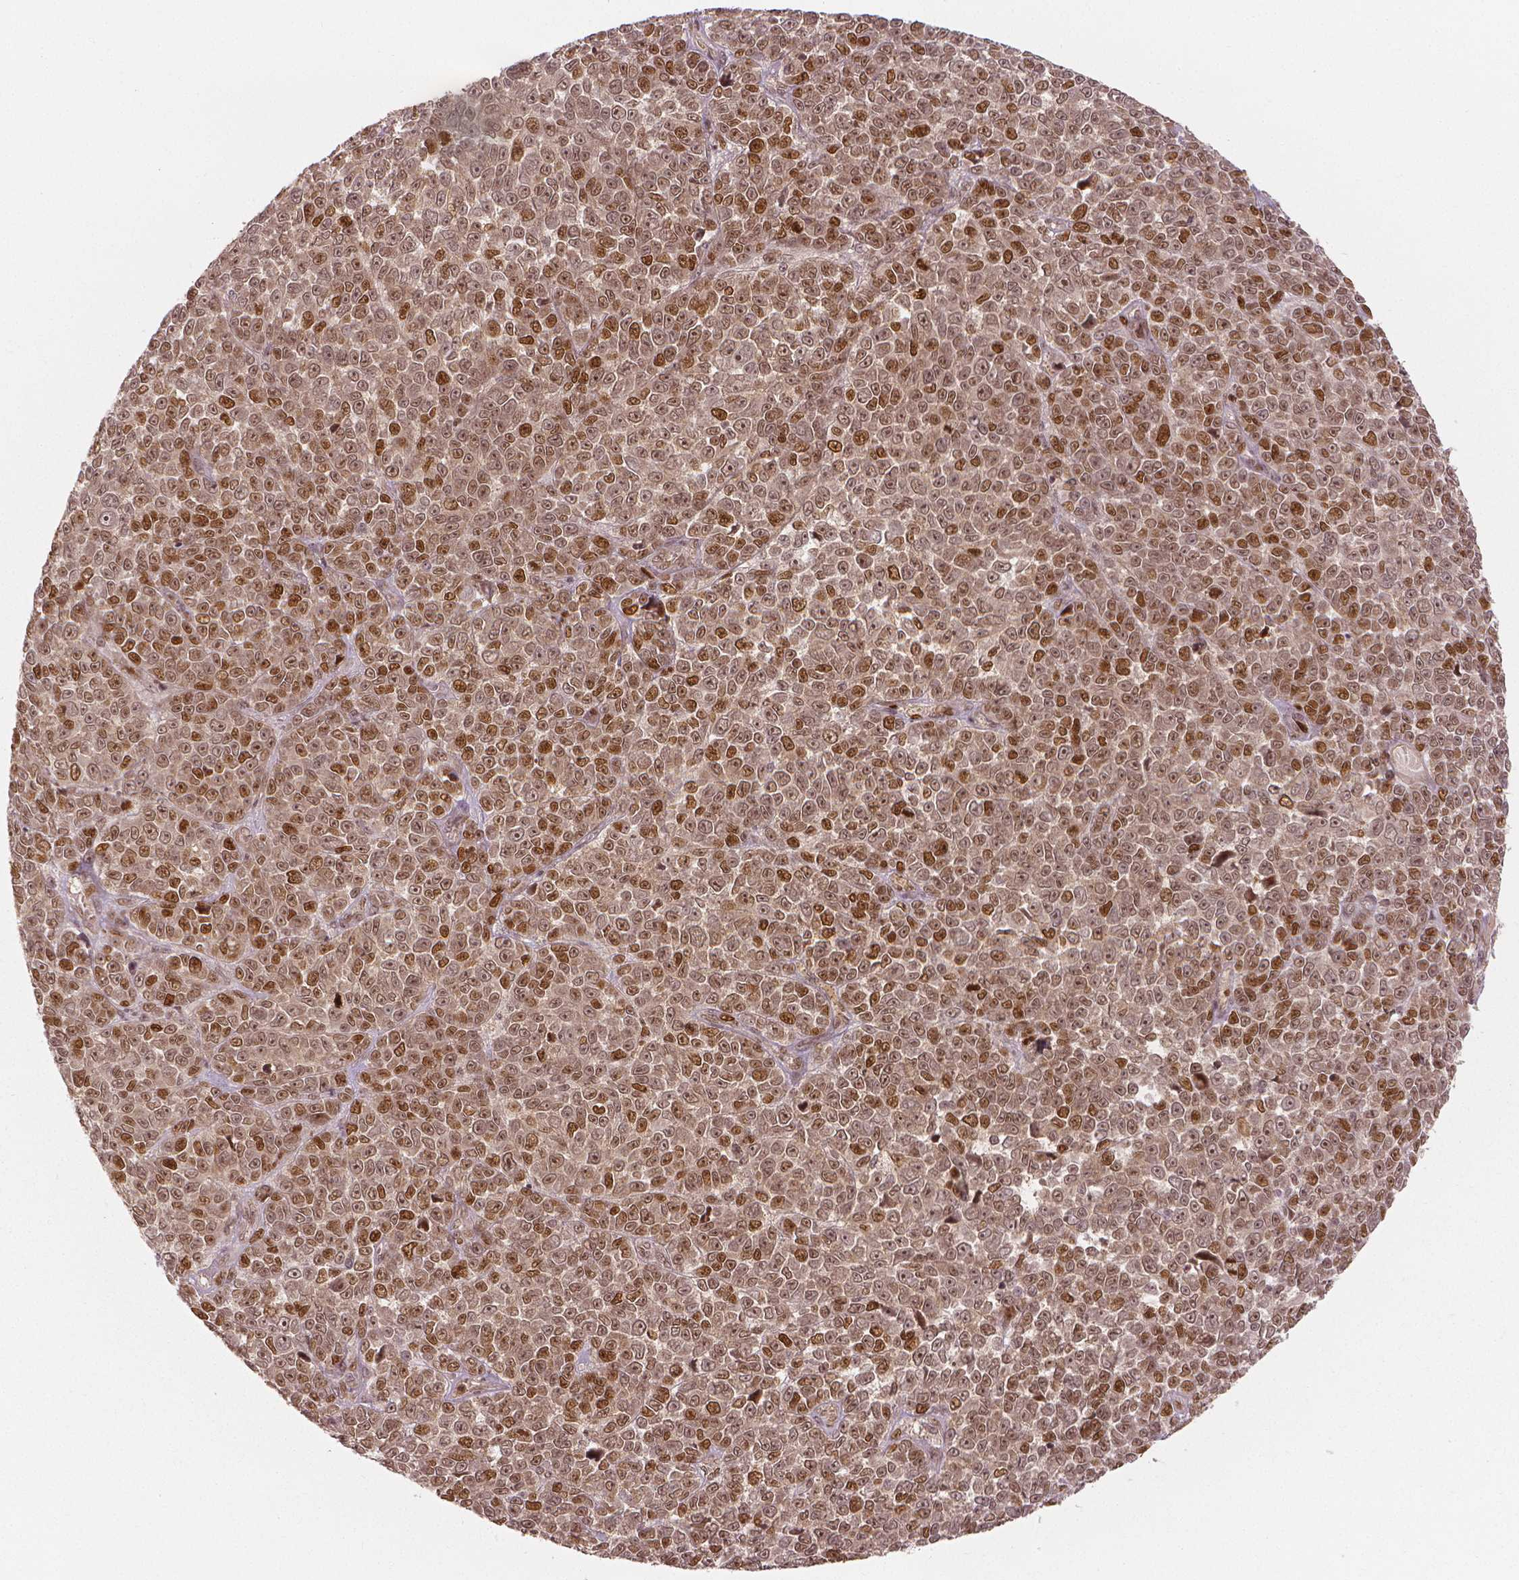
{"staining": {"intensity": "moderate", "quantity": ">75%", "location": "nuclear"}, "tissue": "melanoma", "cell_type": "Tumor cells", "image_type": "cancer", "snomed": [{"axis": "morphology", "description": "Malignant melanoma, NOS"}, {"axis": "topography", "description": "Skin"}], "caption": "Tumor cells show medium levels of moderate nuclear expression in approximately >75% of cells in human malignant melanoma.", "gene": "NSD2", "patient": {"sex": "female", "age": 95}}